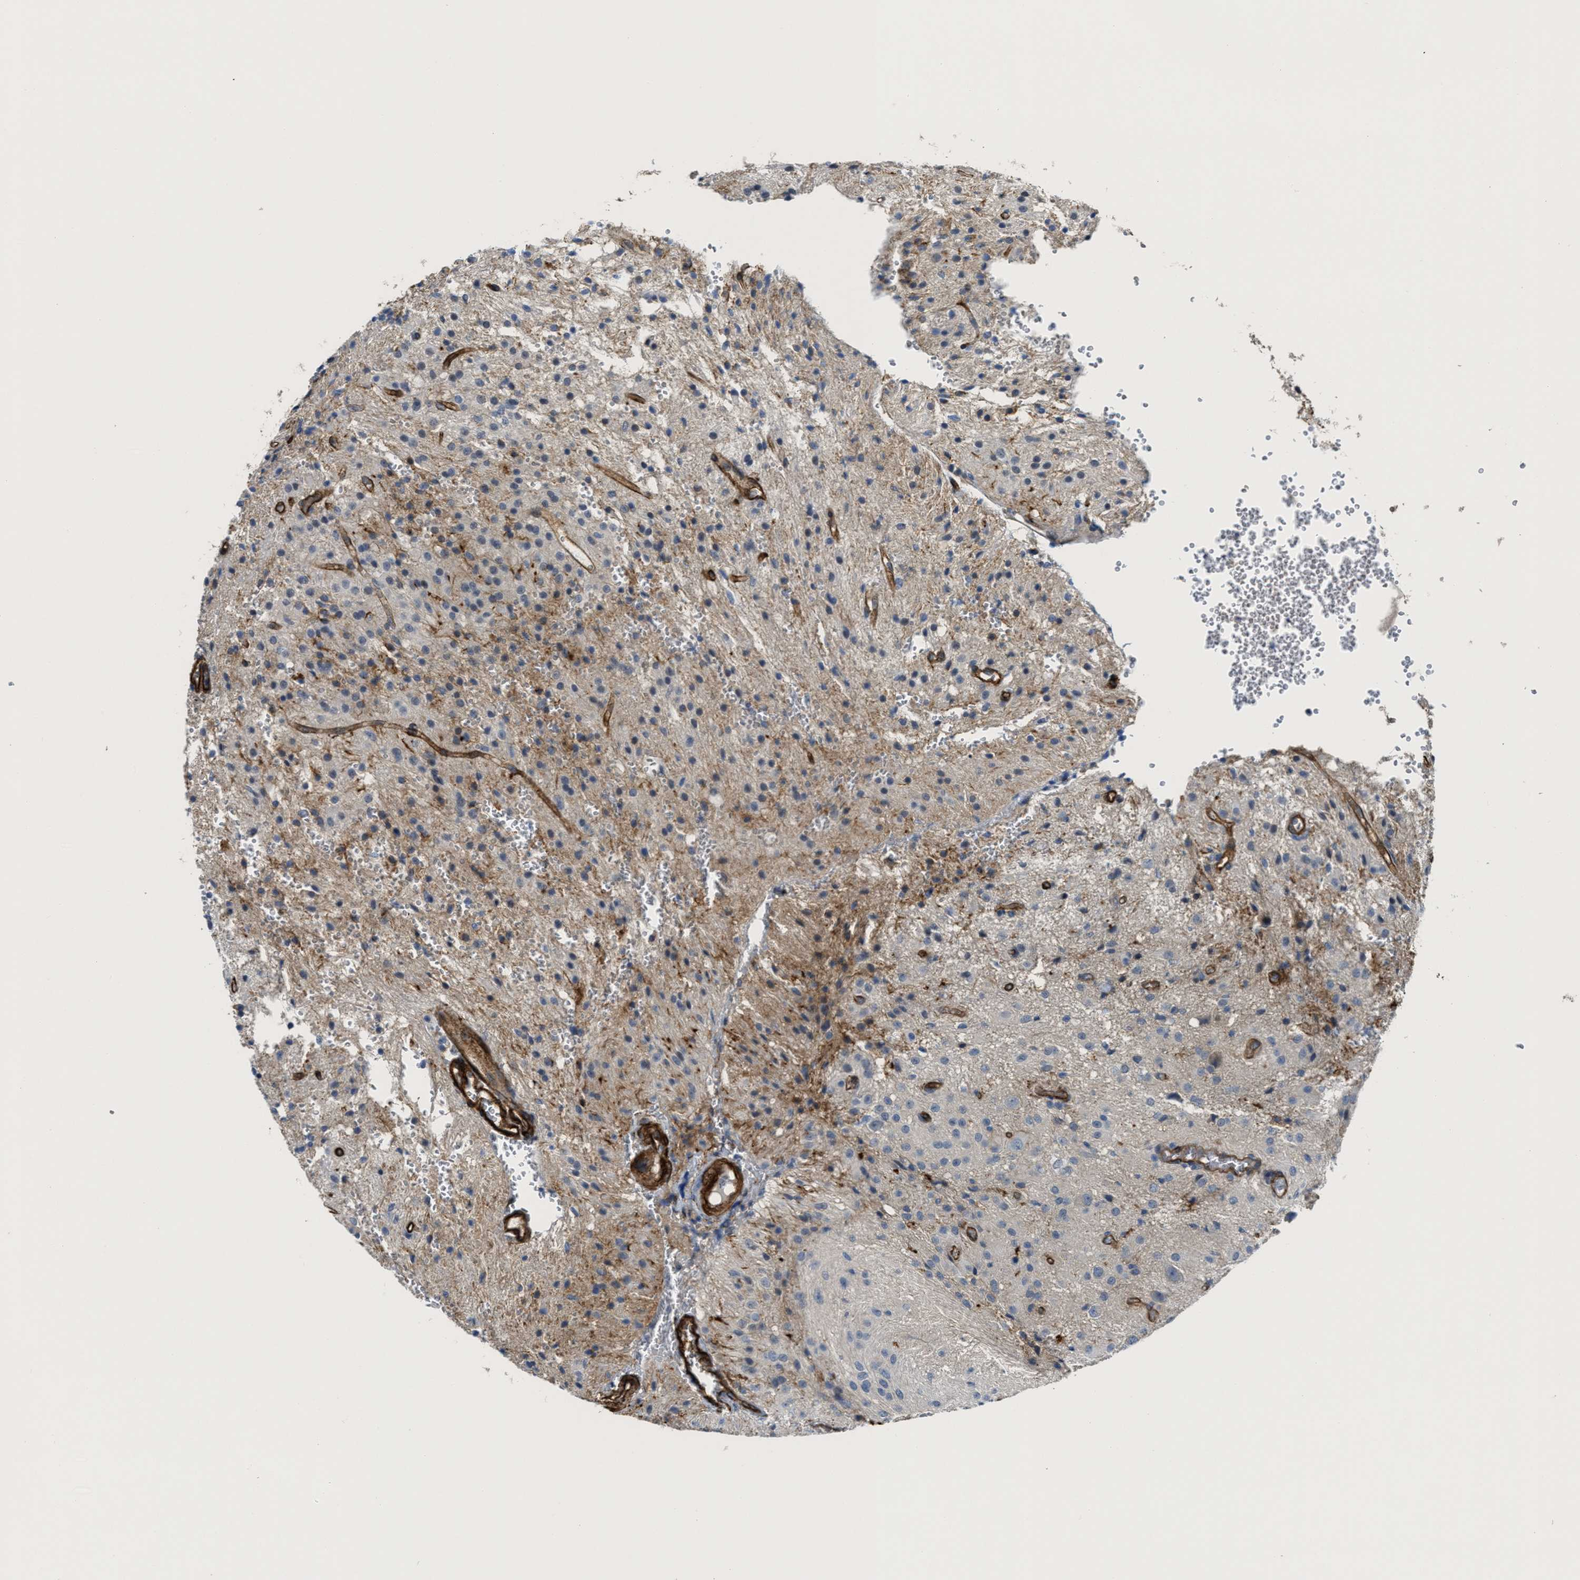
{"staining": {"intensity": "weak", "quantity": "25%-75%", "location": "cytoplasmic/membranous"}, "tissue": "glioma", "cell_type": "Tumor cells", "image_type": "cancer", "snomed": [{"axis": "morphology", "description": "Glioma, malignant, High grade"}, {"axis": "topography", "description": "Brain"}], "caption": "The photomicrograph demonstrates immunohistochemical staining of malignant glioma (high-grade). There is weak cytoplasmic/membranous expression is appreciated in about 25%-75% of tumor cells.", "gene": "NAB1", "patient": {"sex": "female", "age": 59}}